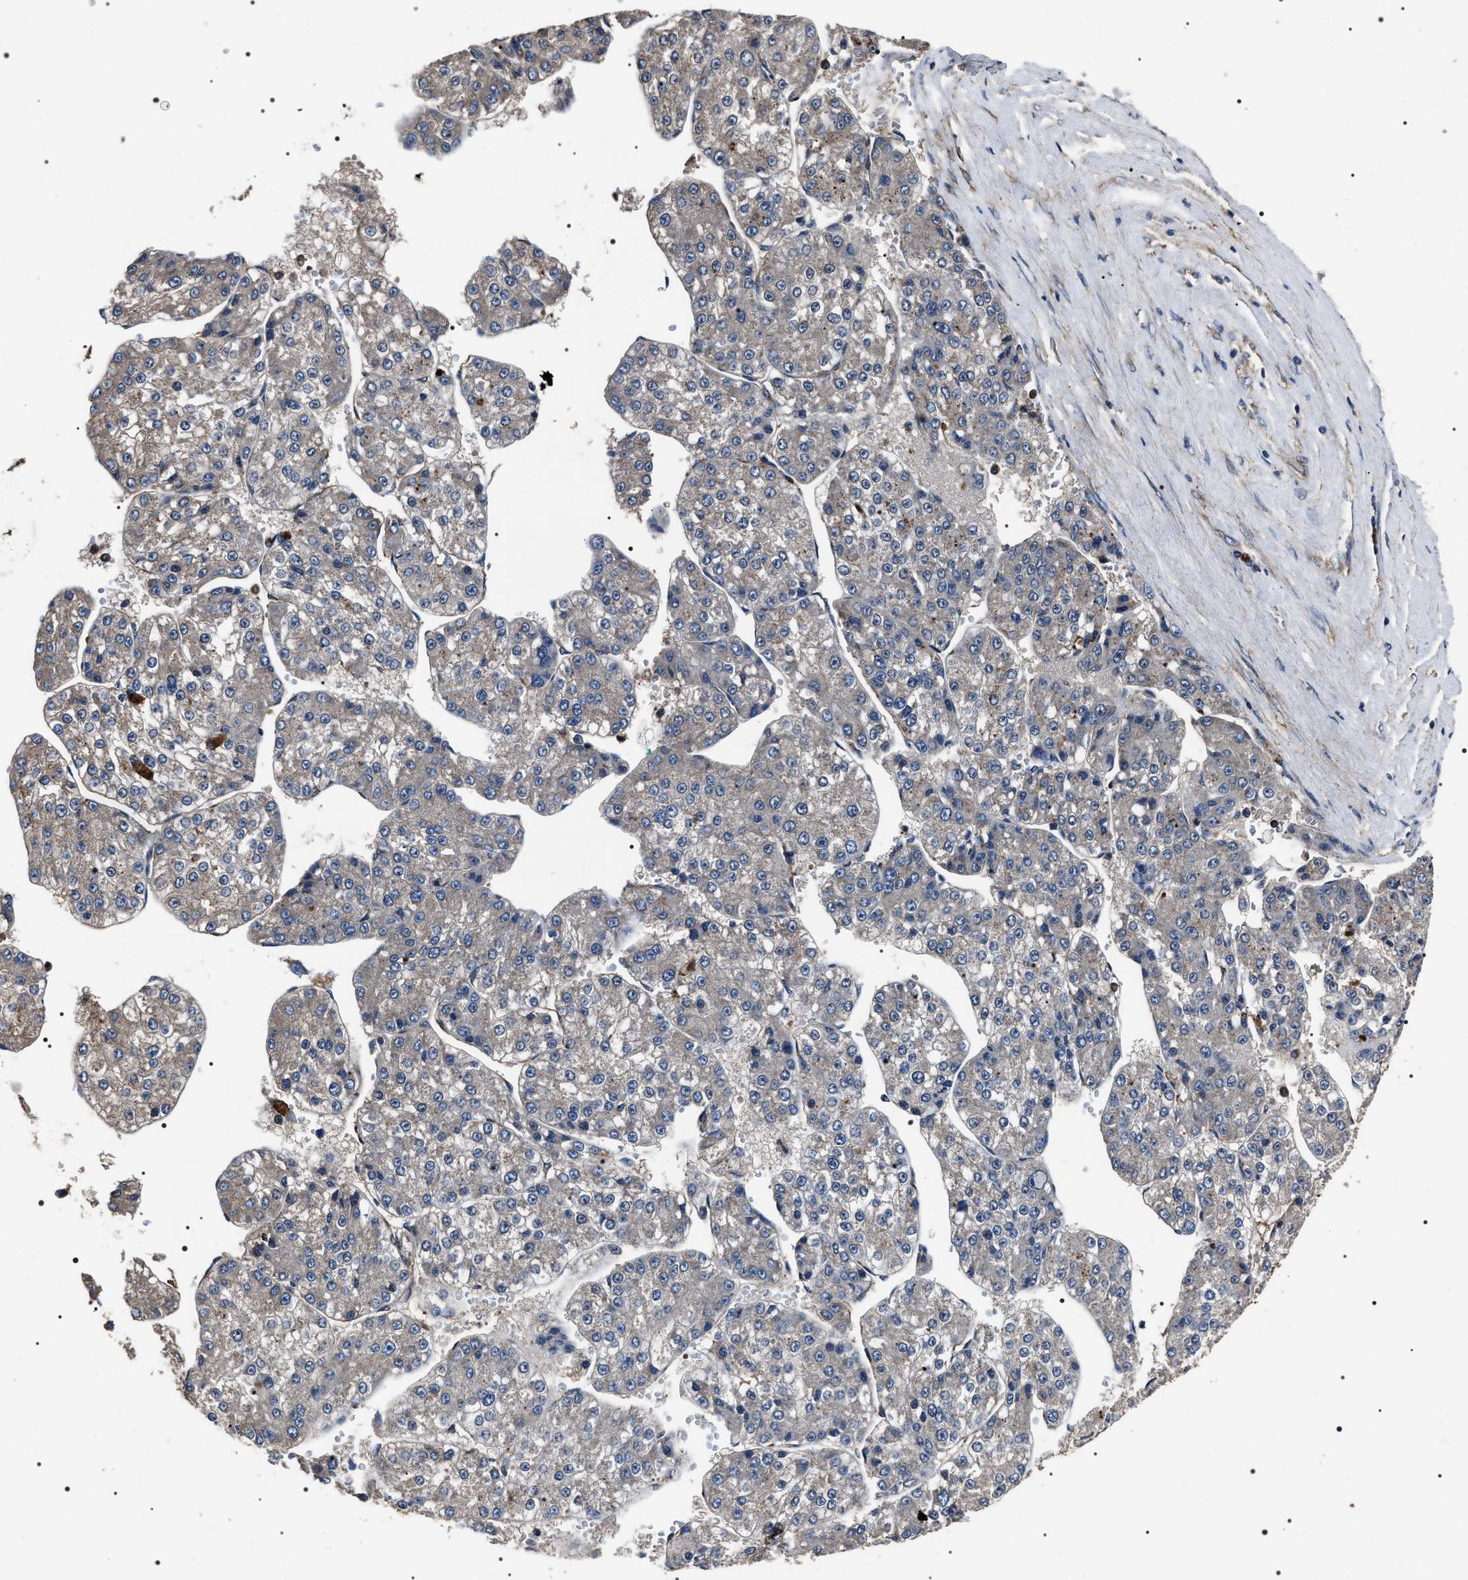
{"staining": {"intensity": "weak", "quantity": "<25%", "location": "cytoplasmic/membranous"}, "tissue": "liver cancer", "cell_type": "Tumor cells", "image_type": "cancer", "snomed": [{"axis": "morphology", "description": "Carcinoma, Hepatocellular, NOS"}, {"axis": "topography", "description": "Liver"}], "caption": "The histopathology image displays no significant positivity in tumor cells of liver cancer.", "gene": "HSCB", "patient": {"sex": "female", "age": 73}}